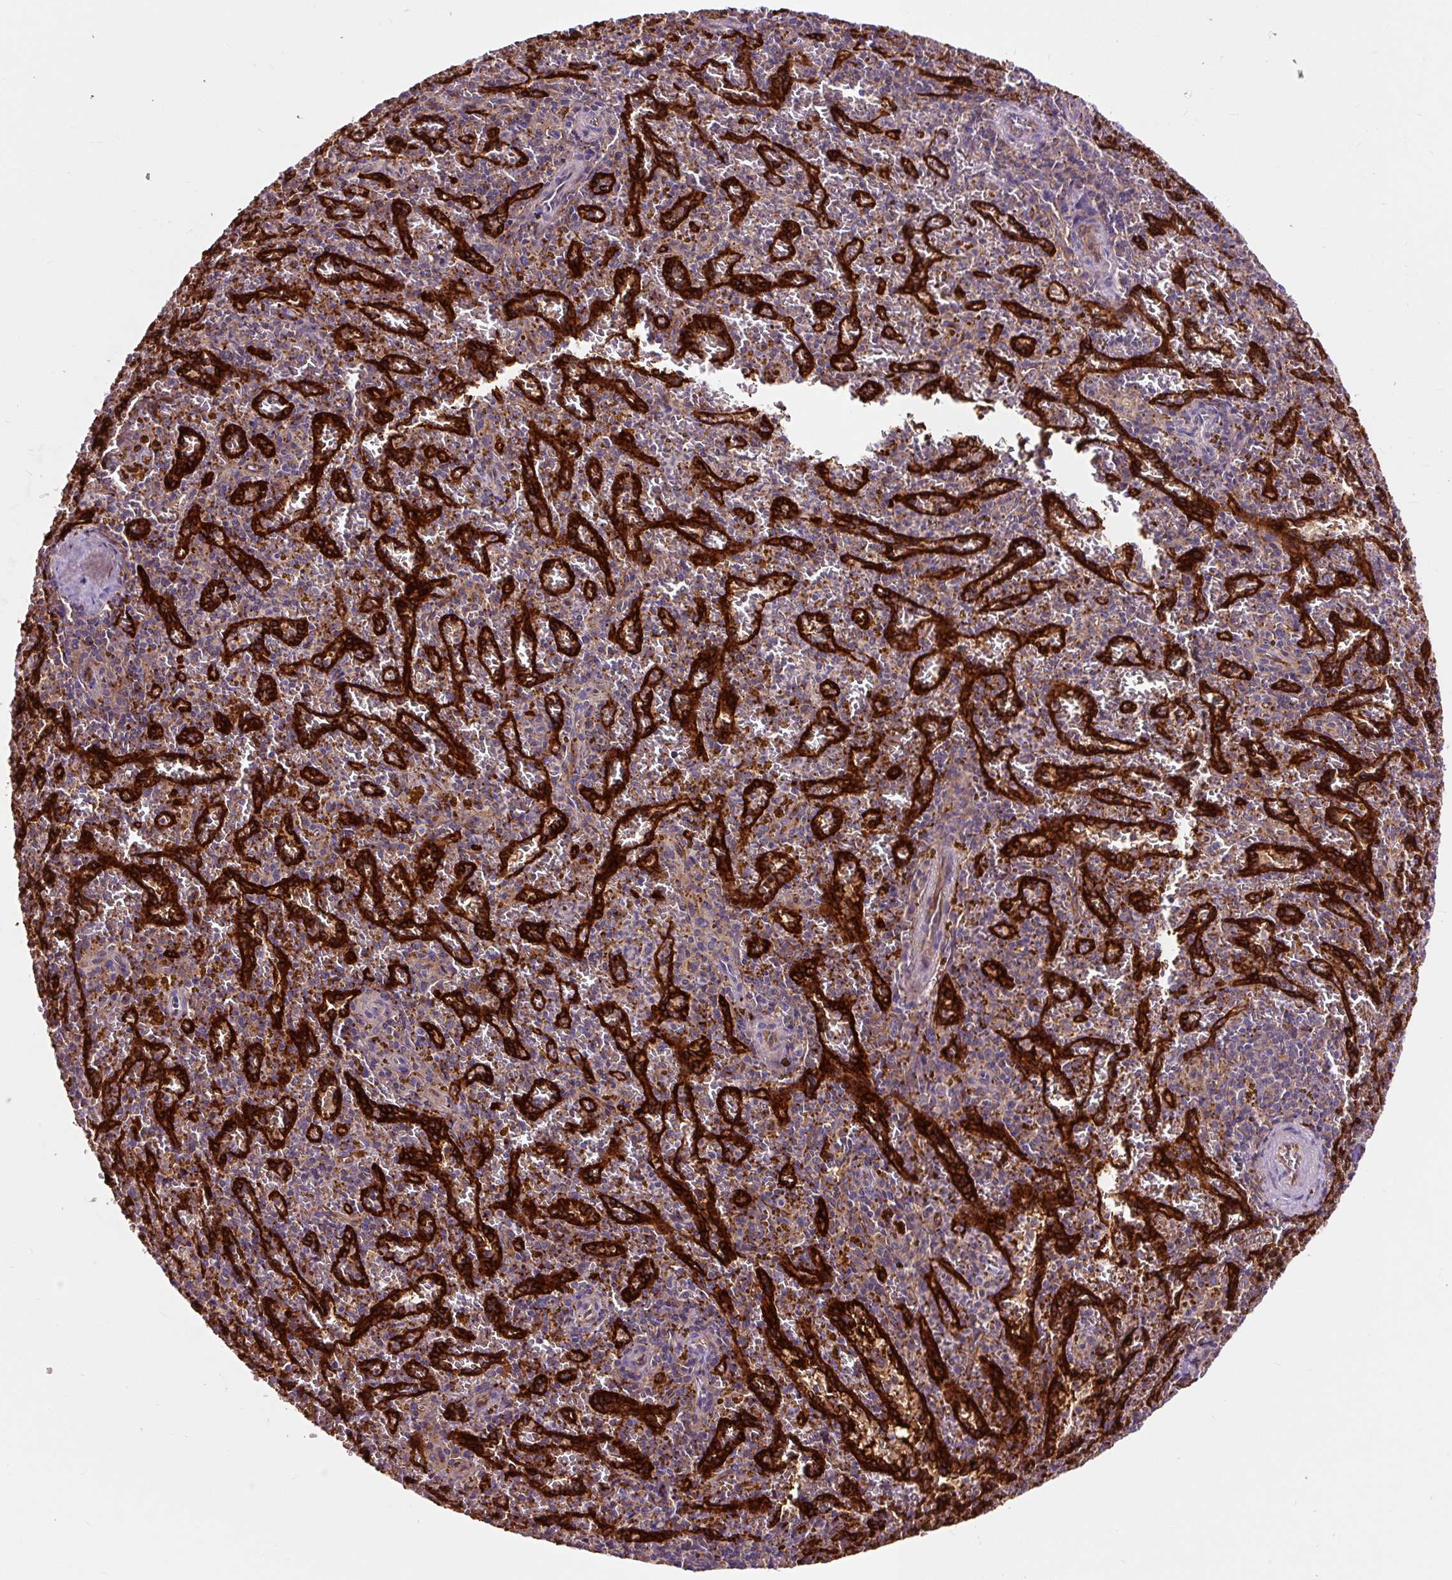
{"staining": {"intensity": "negative", "quantity": "none", "location": "none"}, "tissue": "spleen", "cell_type": "Cells in red pulp", "image_type": "normal", "snomed": [{"axis": "morphology", "description": "Normal tissue, NOS"}, {"axis": "topography", "description": "Spleen"}], "caption": "The image displays no significant staining in cells in red pulp of spleen.", "gene": "PCDHGB3", "patient": {"sex": "male", "age": 57}}